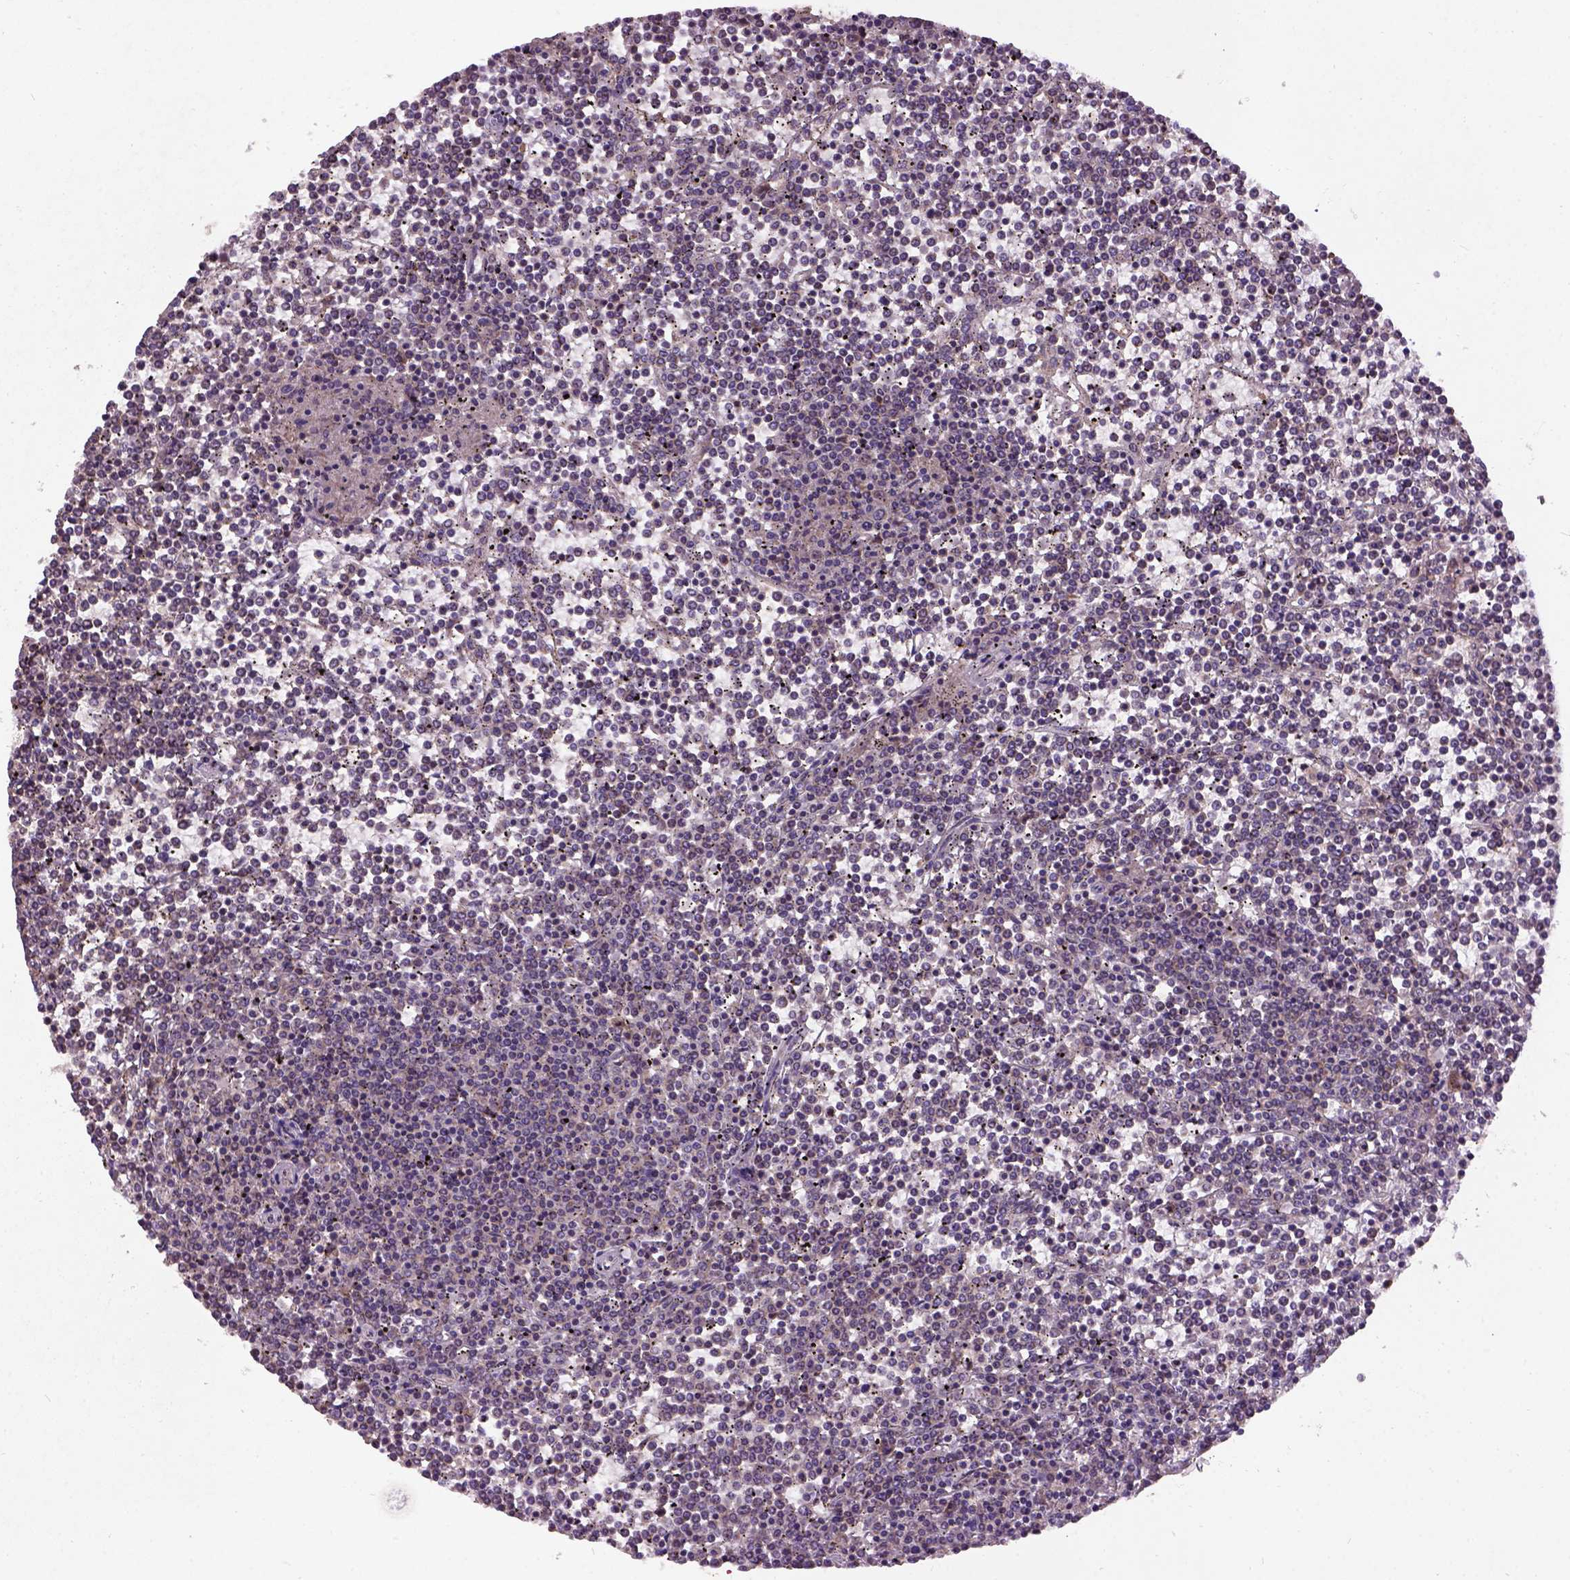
{"staining": {"intensity": "negative", "quantity": "none", "location": "none"}, "tissue": "lymphoma", "cell_type": "Tumor cells", "image_type": "cancer", "snomed": [{"axis": "morphology", "description": "Malignant lymphoma, non-Hodgkin's type, Low grade"}, {"axis": "topography", "description": "Spleen"}], "caption": "Malignant lymphoma, non-Hodgkin's type (low-grade) was stained to show a protein in brown. There is no significant positivity in tumor cells.", "gene": "KBTBD8", "patient": {"sex": "female", "age": 19}}